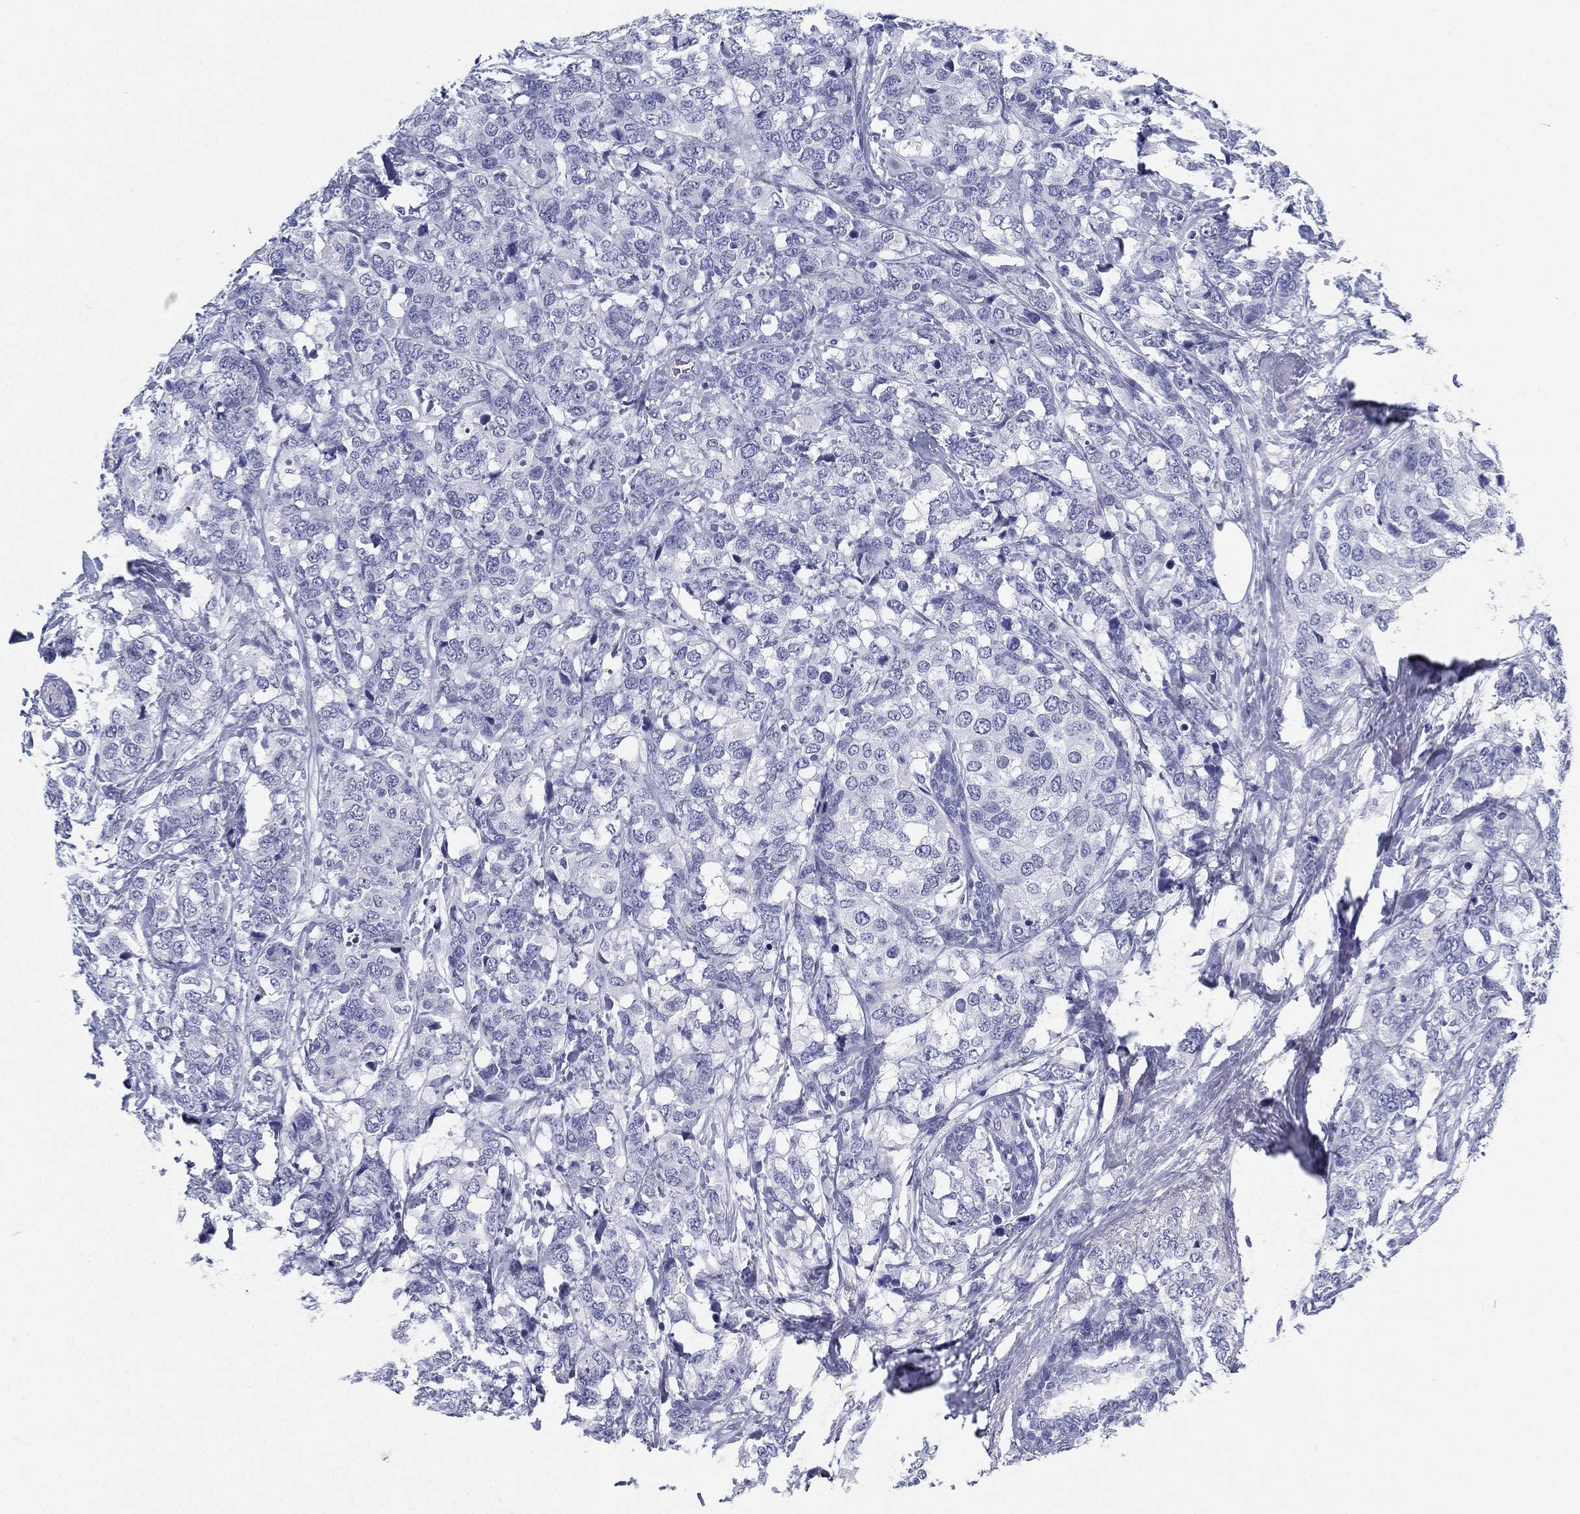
{"staining": {"intensity": "negative", "quantity": "none", "location": "none"}, "tissue": "breast cancer", "cell_type": "Tumor cells", "image_type": "cancer", "snomed": [{"axis": "morphology", "description": "Lobular carcinoma"}, {"axis": "topography", "description": "Breast"}], "caption": "Tumor cells show no significant protein staining in breast cancer (lobular carcinoma).", "gene": "ATP1B2", "patient": {"sex": "female", "age": 59}}